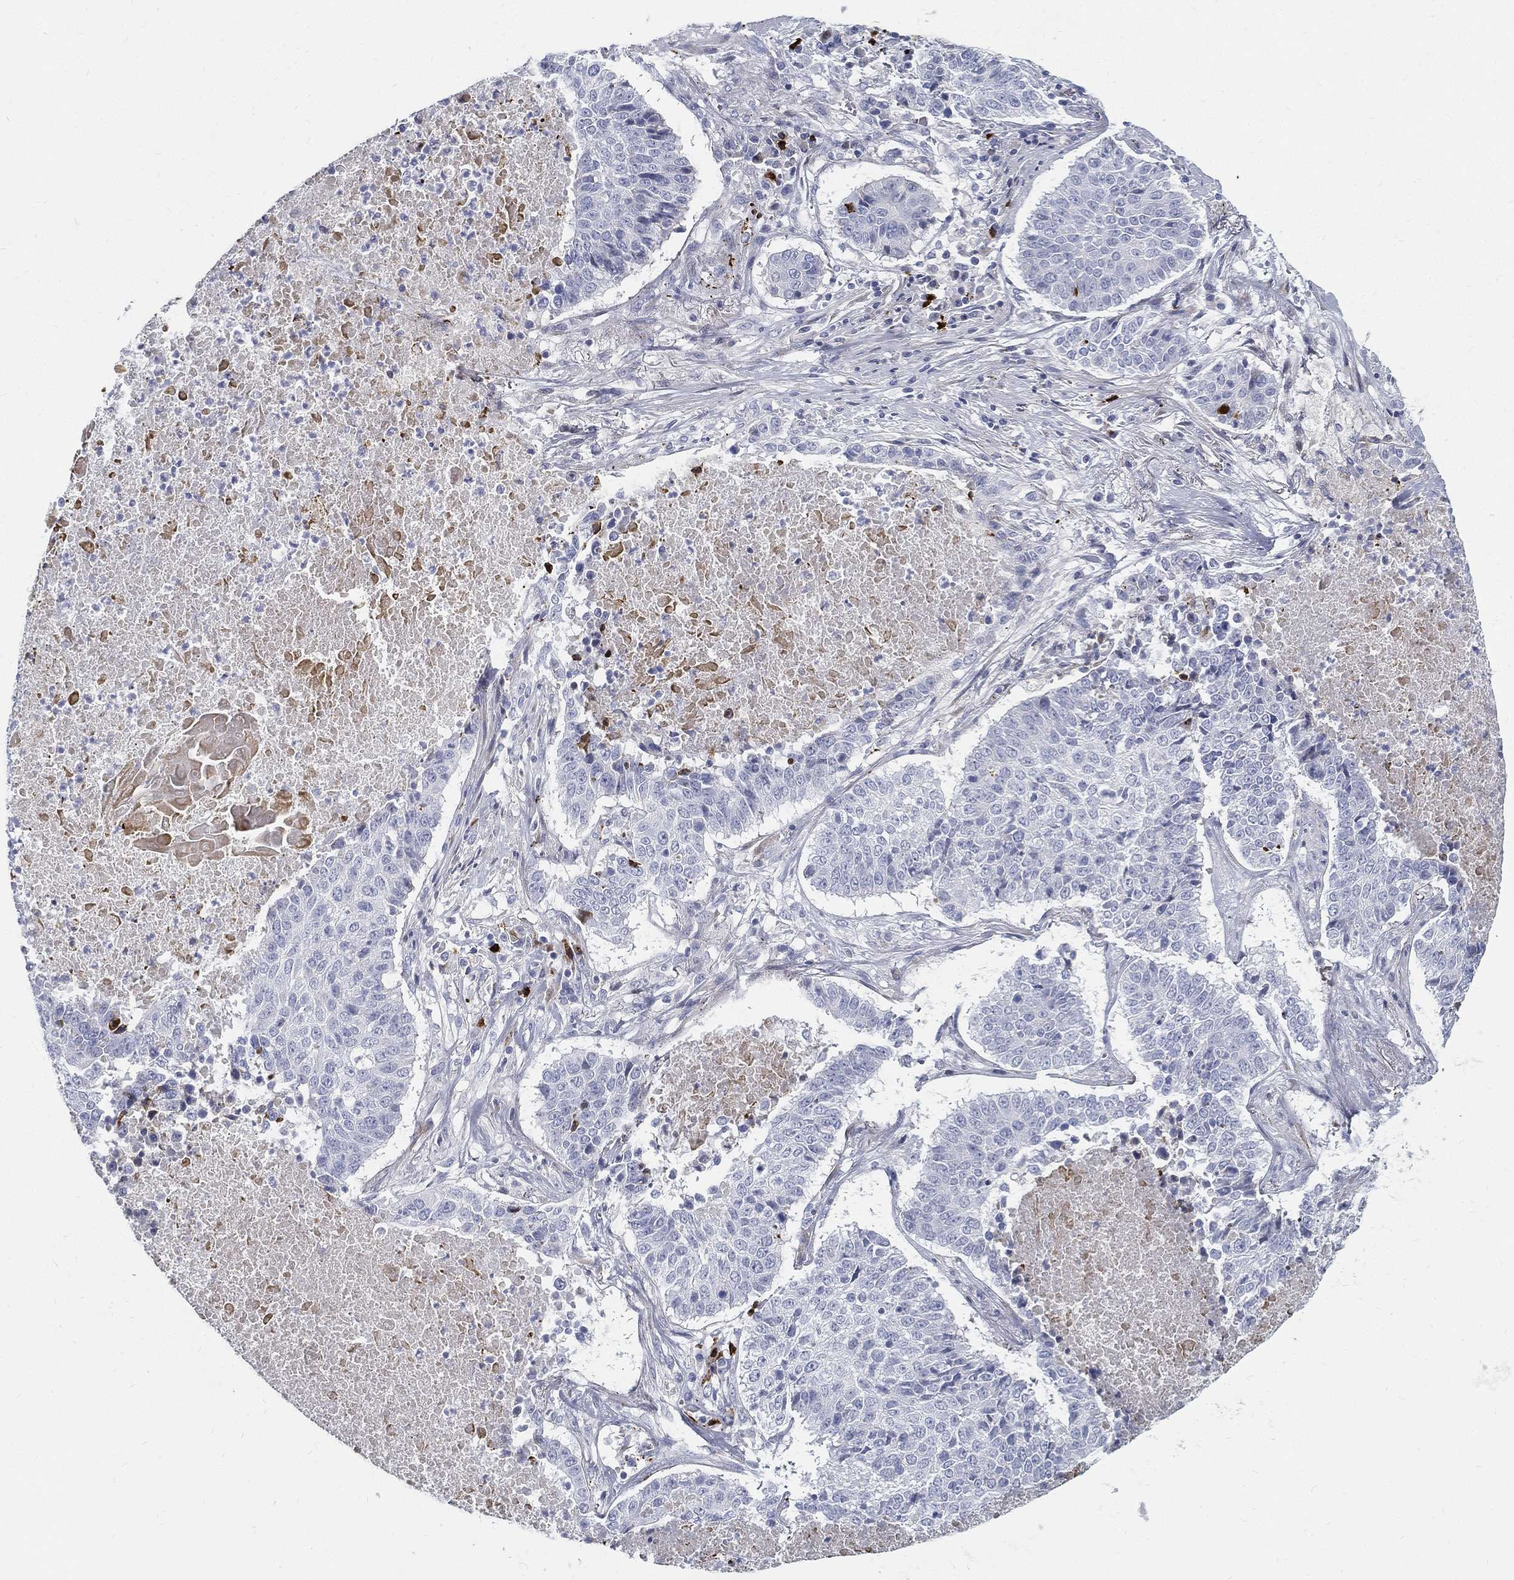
{"staining": {"intensity": "negative", "quantity": "none", "location": "none"}, "tissue": "lung cancer", "cell_type": "Tumor cells", "image_type": "cancer", "snomed": [{"axis": "morphology", "description": "Squamous cell carcinoma, NOS"}, {"axis": "topography", "description": "Lung"}], "caption": "This is a photomicrograph of immunohistochemistry staining of lung cancer, which shows no staining in tumor cells.", "gene": "SPPL2C", "patient": {"sex": "male", "age": 64}}